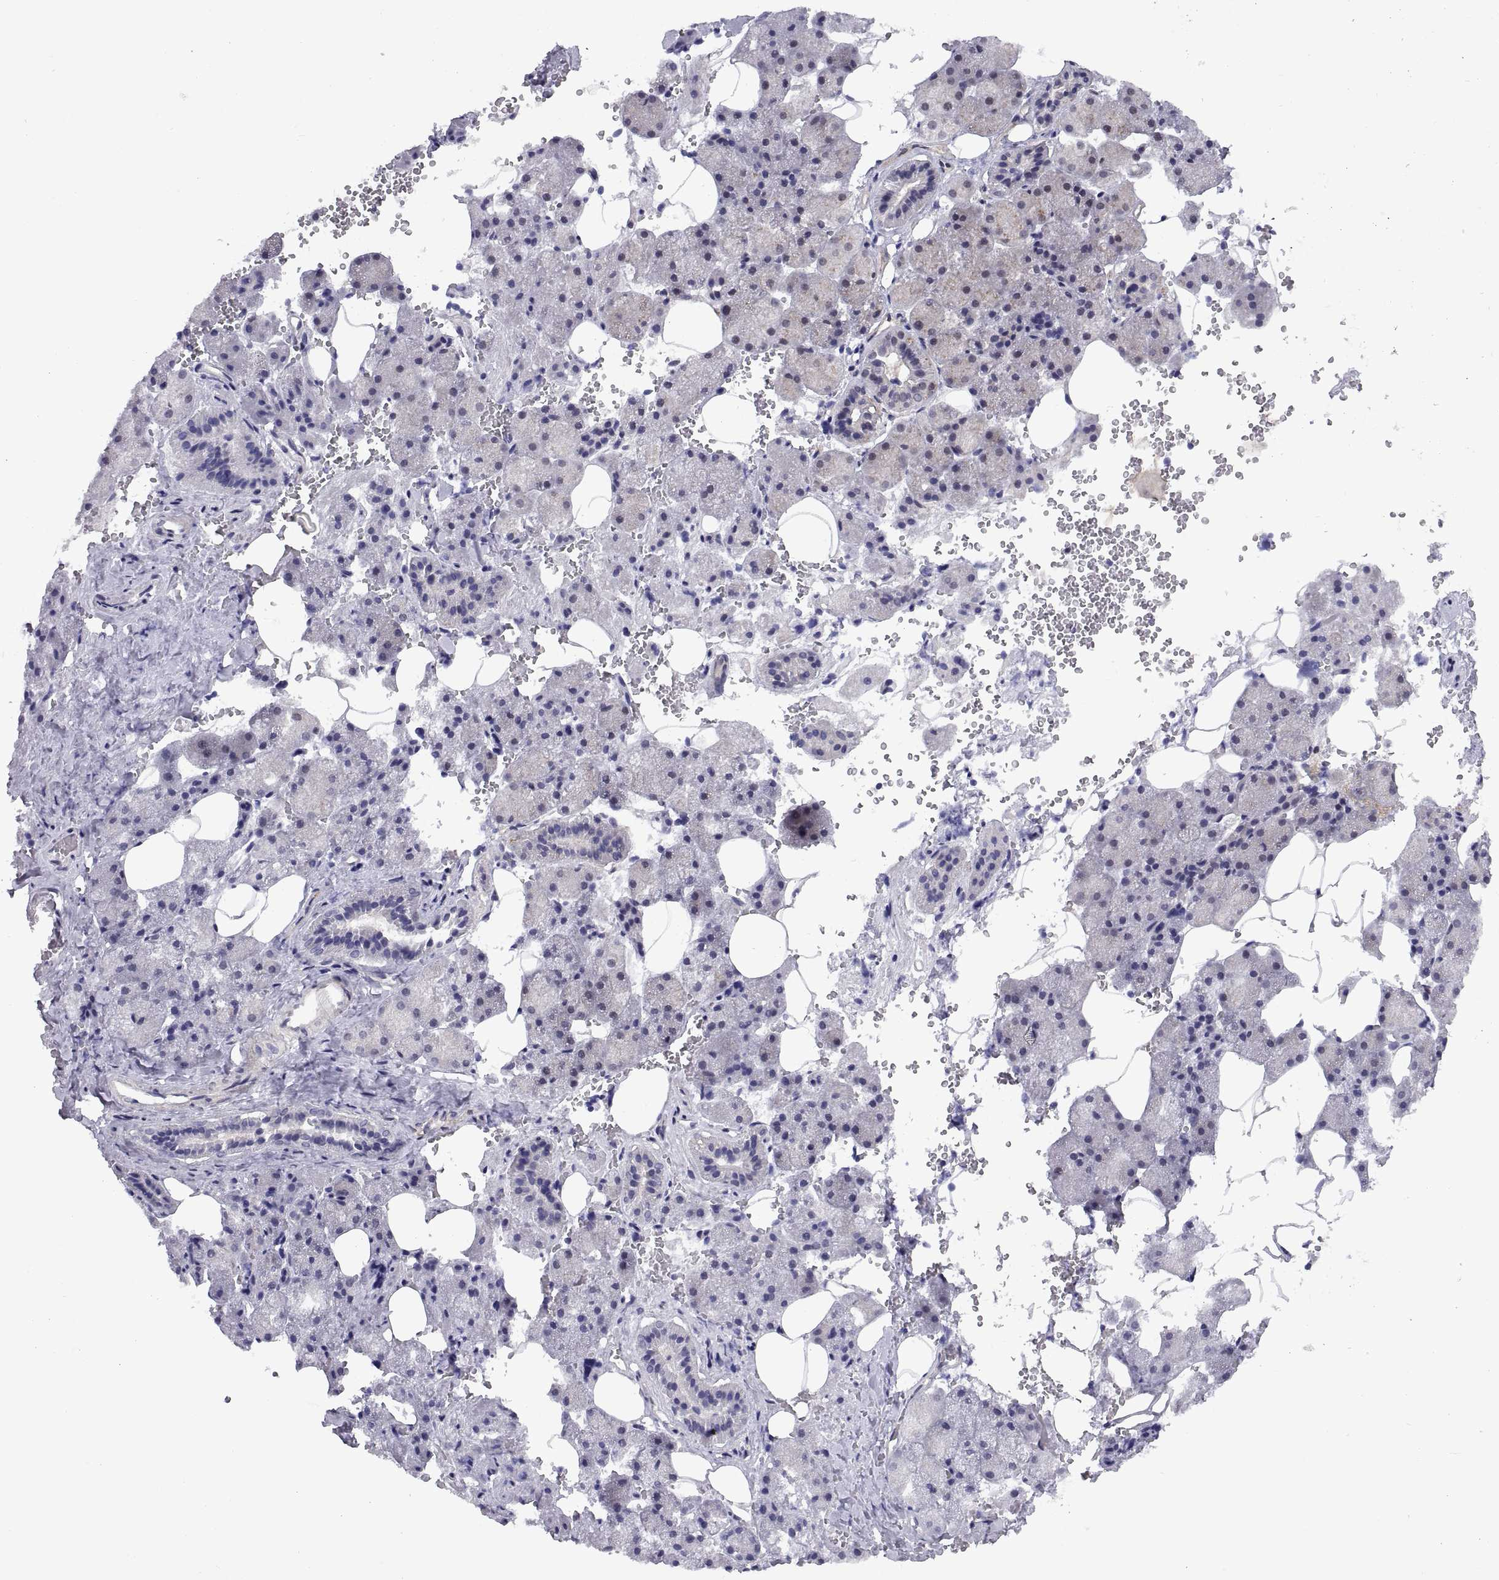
{"staining": {"intensity": "weak", "quantity": "<25%", "location": "cytoplasmic/membranous"}, "tissue": "salivary gland", "cell_type": "Glandular cells", "image_type": "normal", "snomed": [{"axis": "morphology", "description": "Normal tissue, NOS"}, {"axis": "topography", "description": "Salivary gland"}], "caption": "Immunohistochemistry micrograph of normal salivary gland: human salivary gland stained with DAB (3,3'-diaminobenzidine) demonstrates no significant protein positivity in glandular cells. (DAB (3,3'-diaminobenzidine) immunohistochemistry, high magnification).", "gene": "ARRB1", "patient": {"sex": "male", "age": 38}}